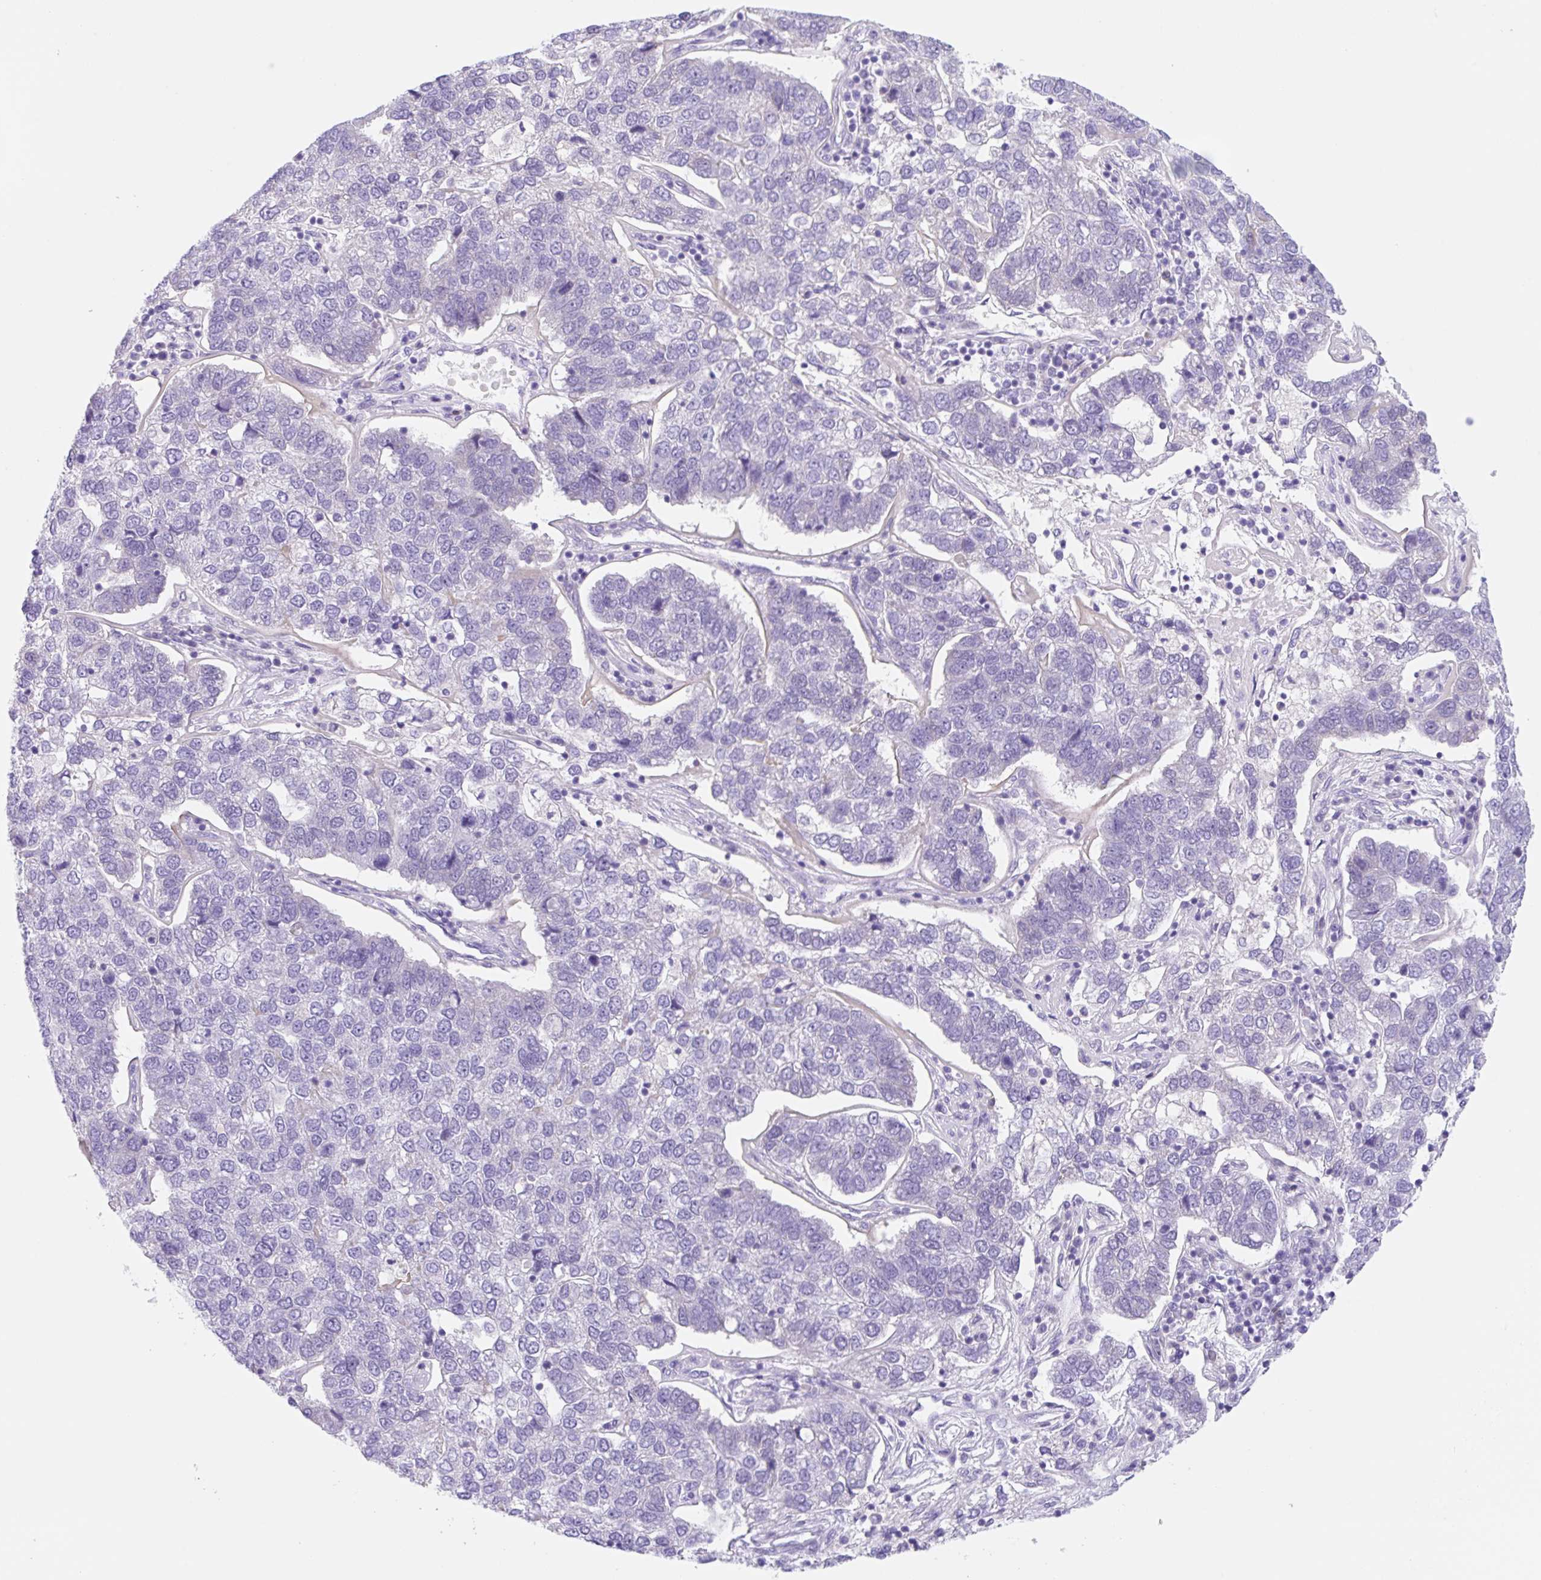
{"staining": {"intensity": "negative", "quantity": "none", "location": "none"}, "tissue": "pancreatic cancer", "cell_type": "Tumor cells", "image_type": "cancer", "snomed": [{"axis": "morphology", "description": "Adenocarcinoma, NOS"}, {"axis": "topography", "description": "Pancreas"}], "caption": "There is no significant expression in tumor cells of adenocarcinoma (pancreatic).", "gene": "KLK8", "patient": {"sex": "female", "age": 61}}